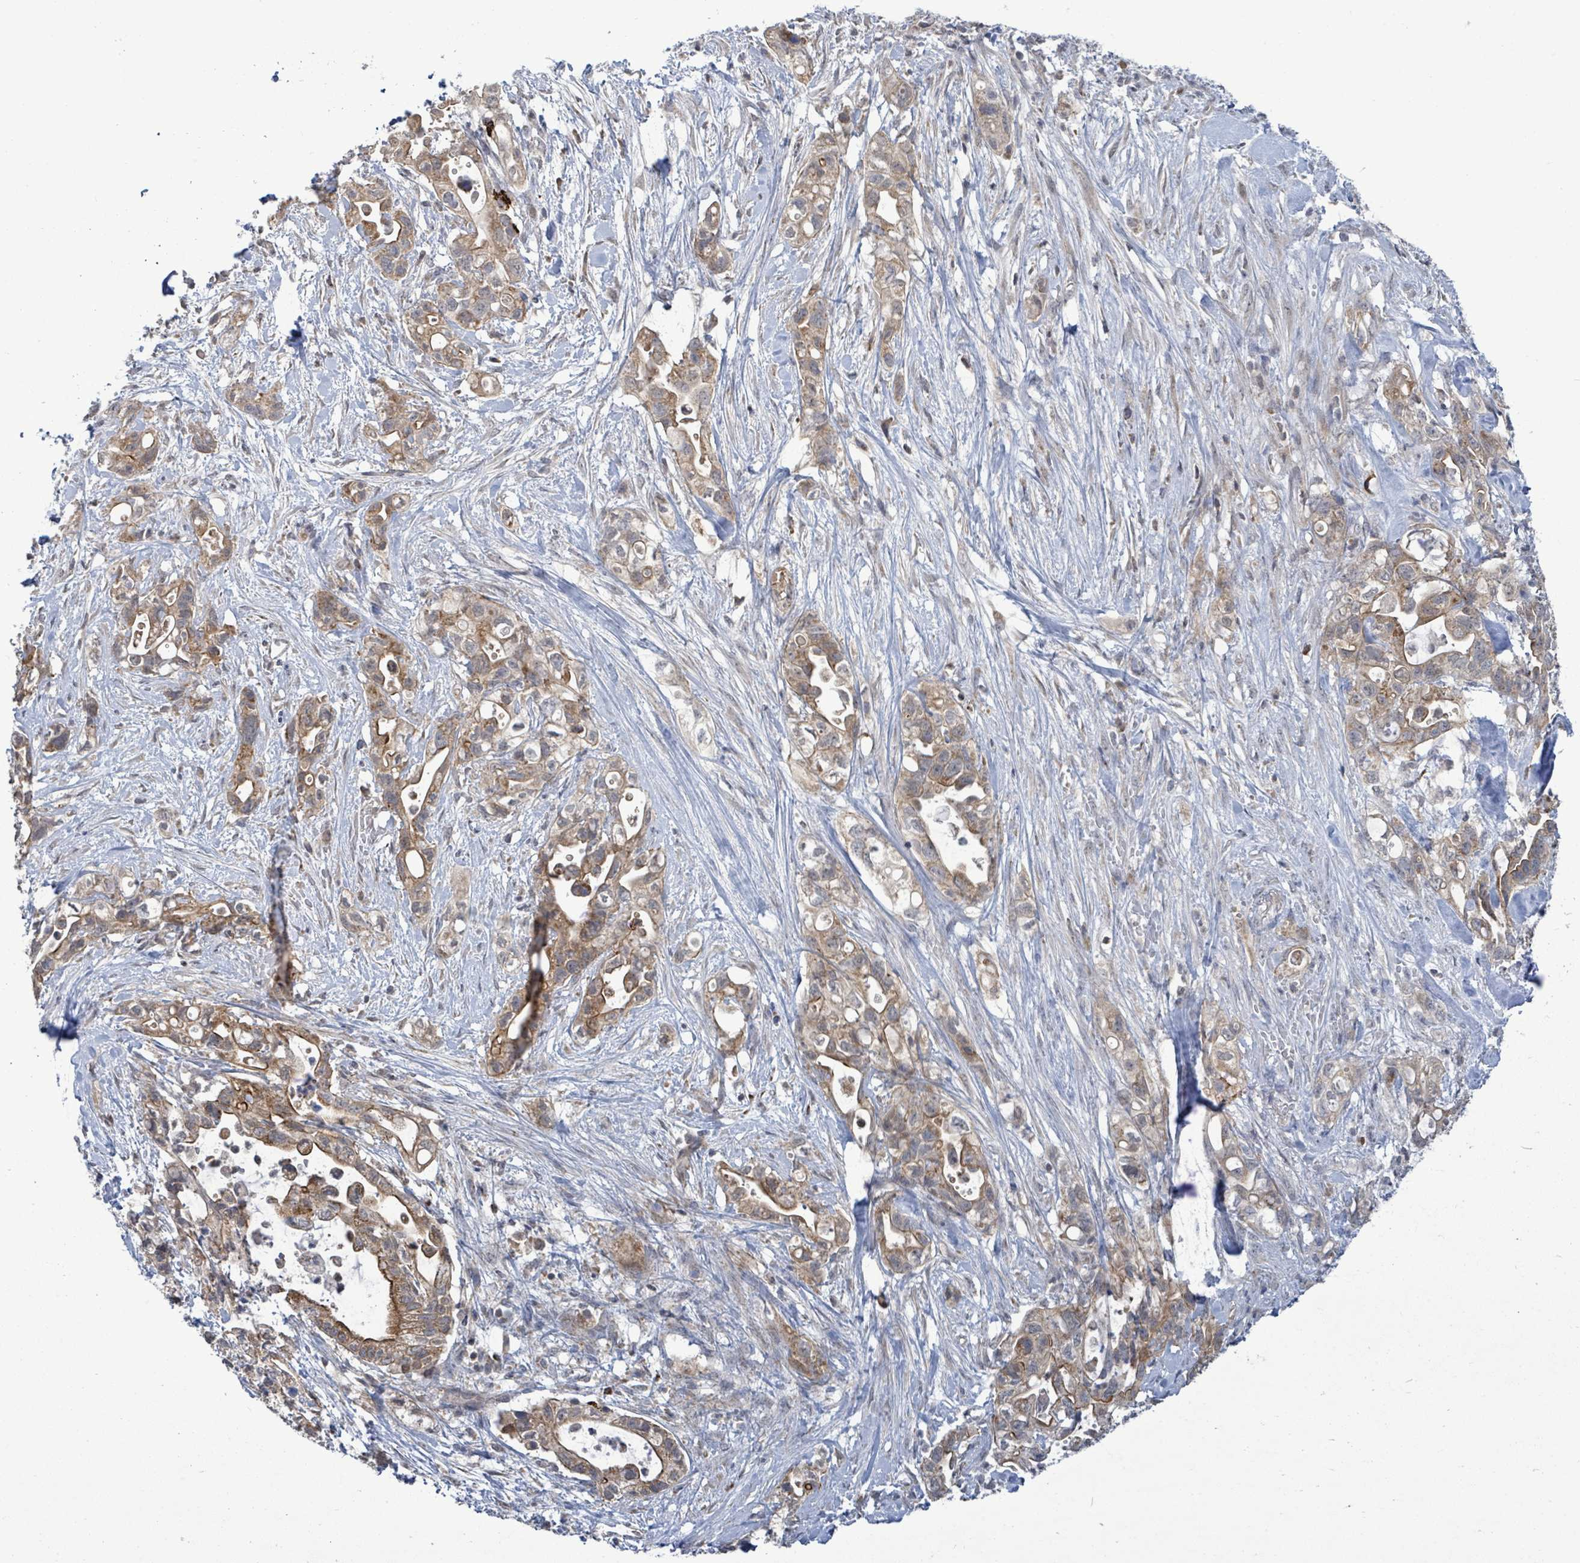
{"staining": {"intensity": "moderate", "quantity": ">75%", "location": "cytoplasmic/membranous"}, "tissue": "pancreatic cancer", "cell_type": "Tumor cells", "image_type": "cancer", "snomed": [{"axis": "morphology", "description": "Adenocarcinoma, NOS"}, {"axis": "topography", "description": "Pancreas"}], "caption": "Human pancreatic cancer (adenocarcinoma) stained with a brown dye reveals moderate cytoplasmic/membranous positive expression in about >75% of tumor cells.", "gene": "COQ10B", "patient": {"sex": "female", "age": 72}}